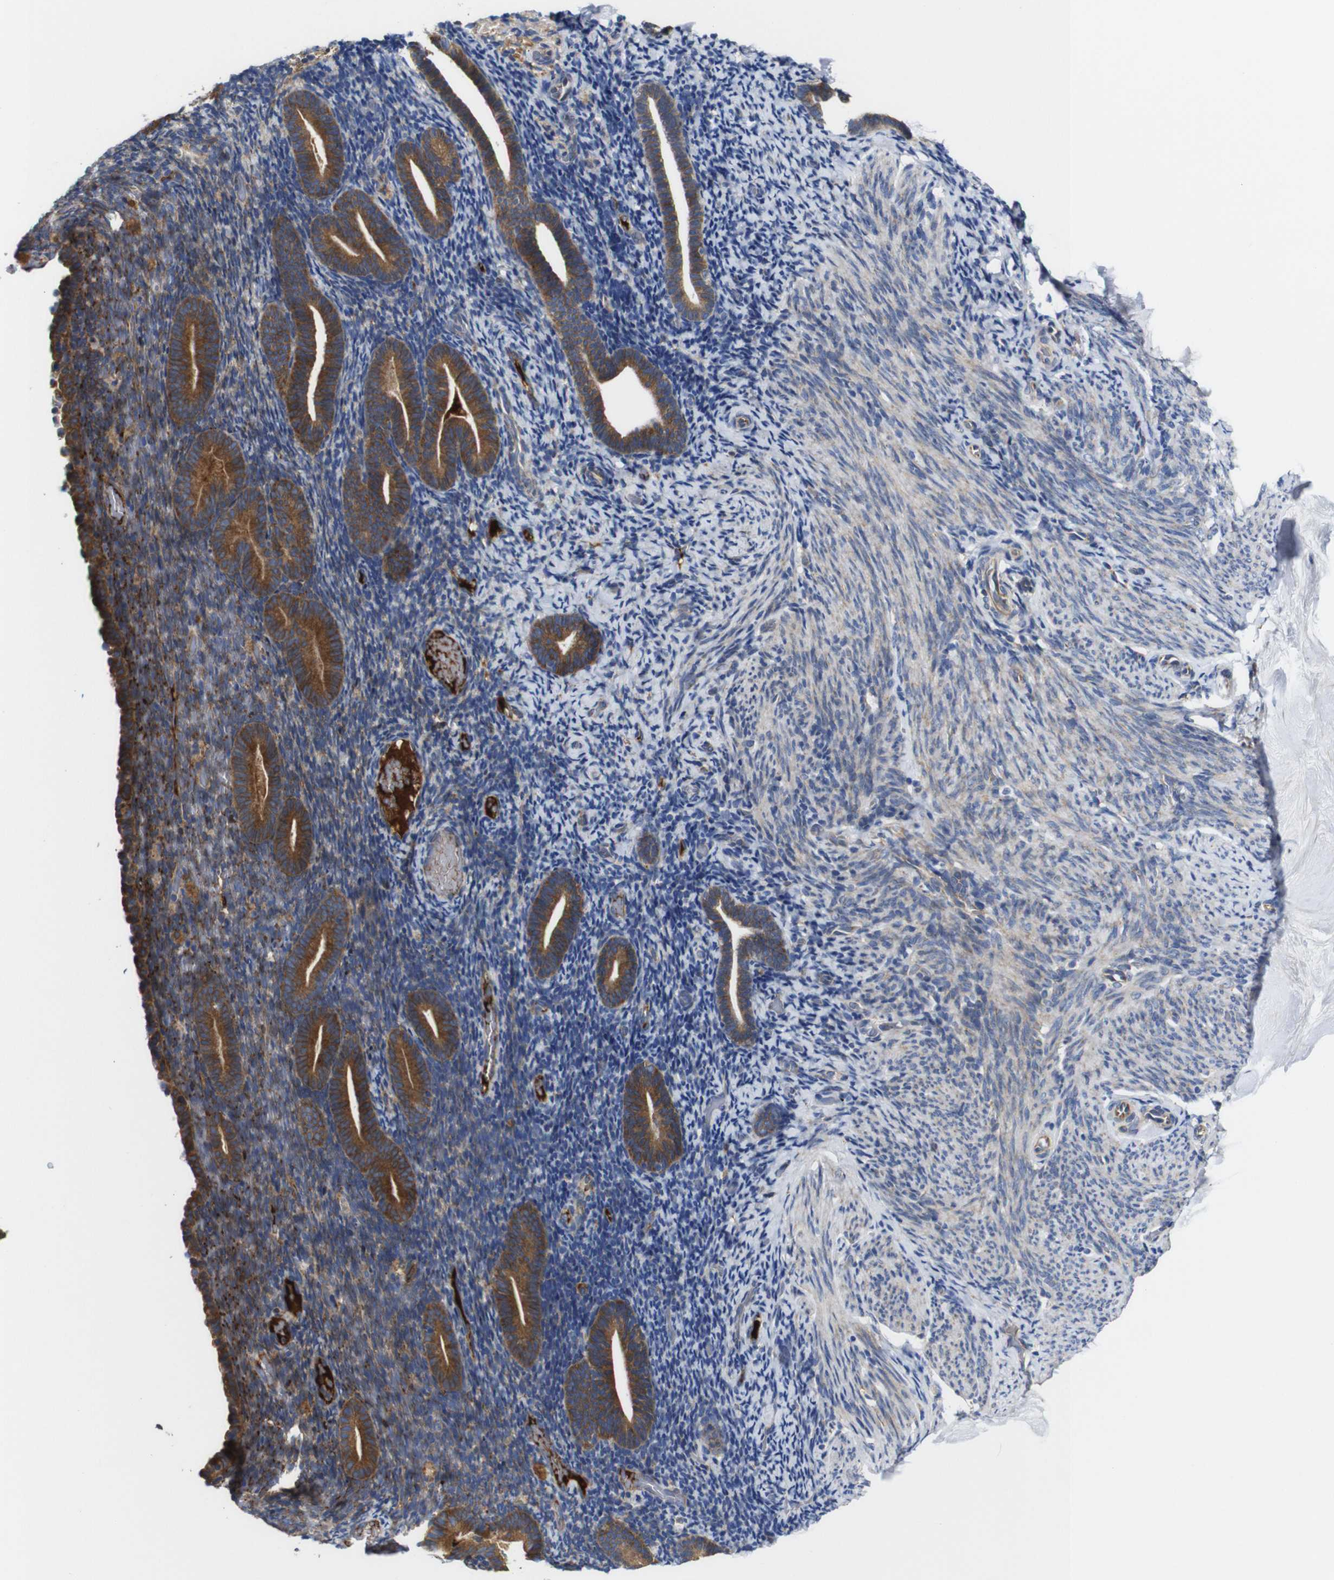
{"staining": {"intensity": "moderate", "quantity": "<25%", "location": "cytoplasmic/membranous"}, "tissue": "endometrium", "cell_type": "Cells in endometrial stroma", "image_type": "normal", "snomed": [{"axis": "morphology", "description": "Normal tissue, NOS"}, {"axis": "topography", "description": "Endometrium"}], "caption": "Protein staining of unremarkable endometrium displays moderate cytoplasmic/membranous staining in about <25% of cells in endometrial stroma. The staining was performed using DAB to visualize the protein expression in brown, while the nuclei were stained in blue with hematoxylin (Magnification: 20x).", "gene": "CLCC1", "patient": {"sex": "female", "age": 51}}